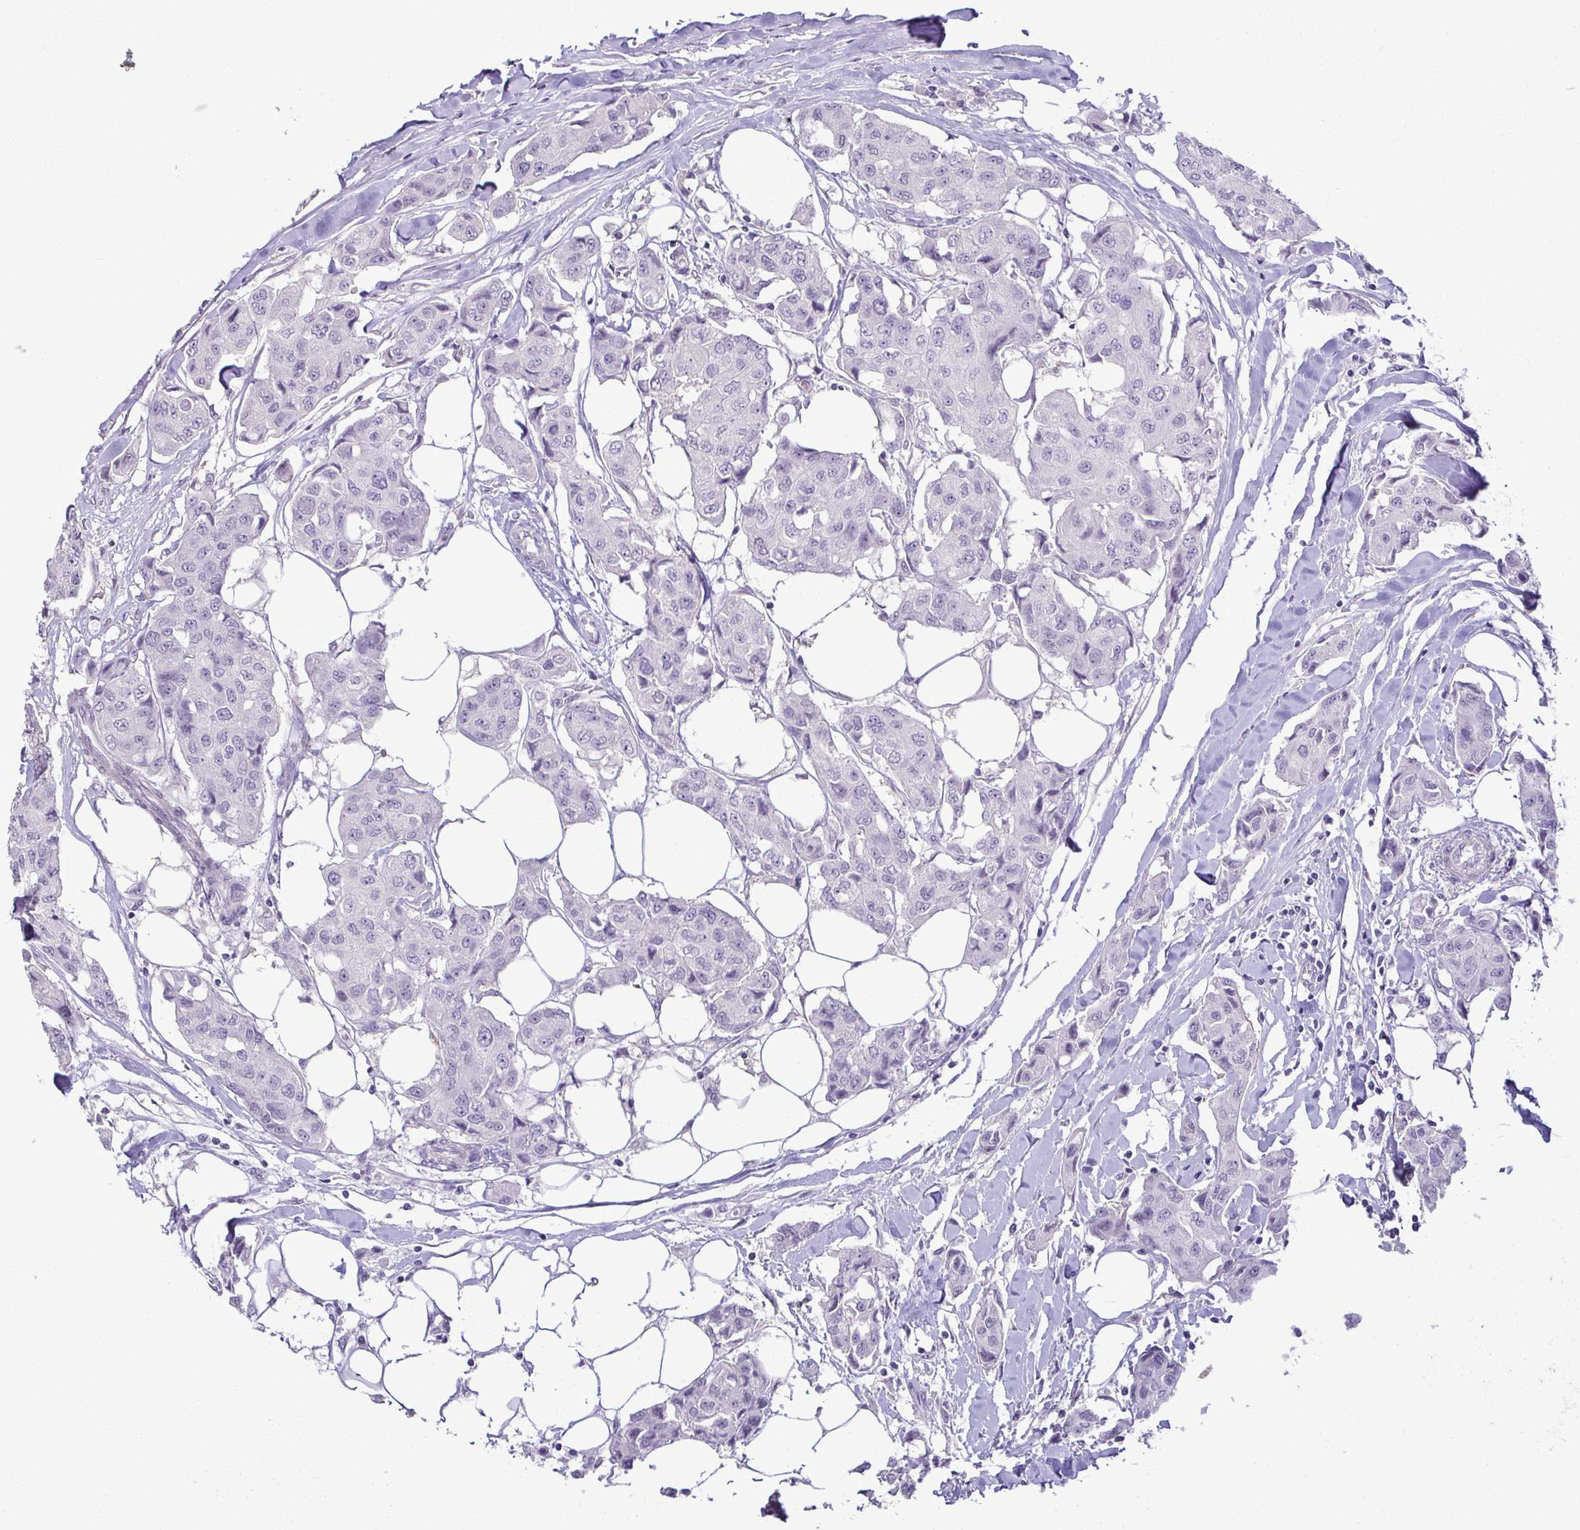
{"staining": {"intensity": "negative", "quantity": "none", "location": "none"}, "tissue": "breast cancer", "cell_type": "Tumor cells", "image_type": "cancer", "snomed": [{"axis": "morphology", "description": "Duct carcinoma"}, {"axis": "topography", "description": "Breast"}, {"axis": "topography", "description": "Lymph node"}], "caption": "A high-resolution photomicrograph shows IHC staining of breast cancer, which reveals no significant staining in tumor cells.", "gene": "SLC30A3", "patient": {"sex": "female", "age": 80}}